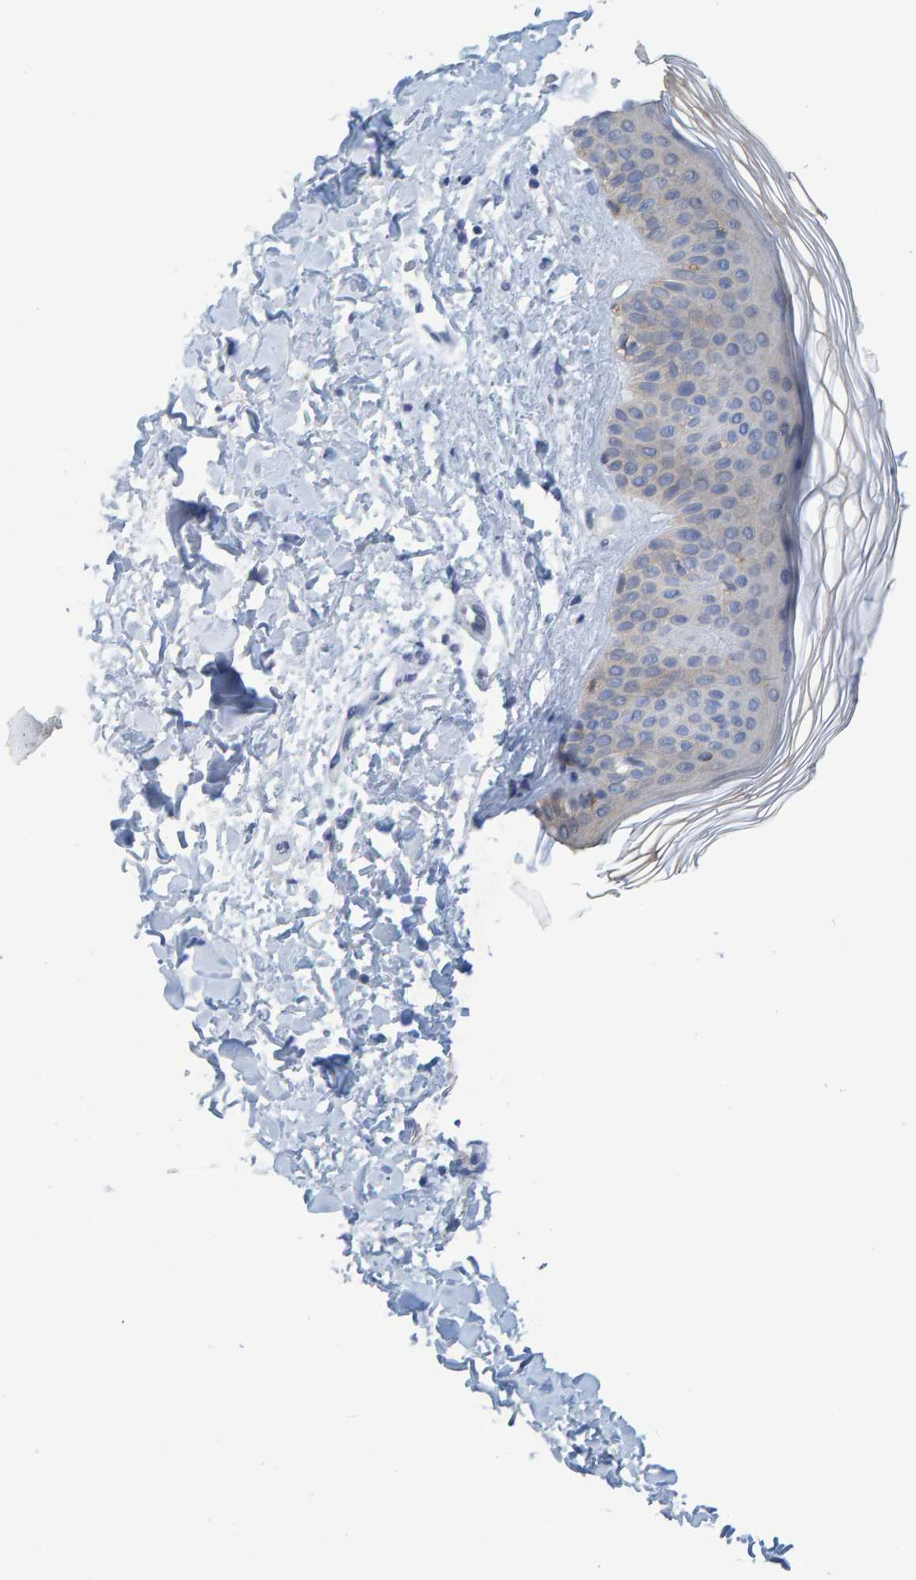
{"staining": {"intensity": "negative", "quantity": "none", "location": "none"}, "tissue": "skin", "cell_type": "Fibroblasts", "image_type": "normal", "snomed": [{"axis": "morphology", "description": "Normal tissue, NOS"}, {"axis": "morphology", "description": "Malignant melanoma, Metastatic site"}, {"axis": "topography", "description": "Skin"}], "caption": "IHC image of benign skin: skin stained with DAB shows no significant protein positivity in fibroblasts. (DAB immunohistochemistry, high magnification).", "gene": "ALAD", "patient": {"sex": "male", "age": 41}}